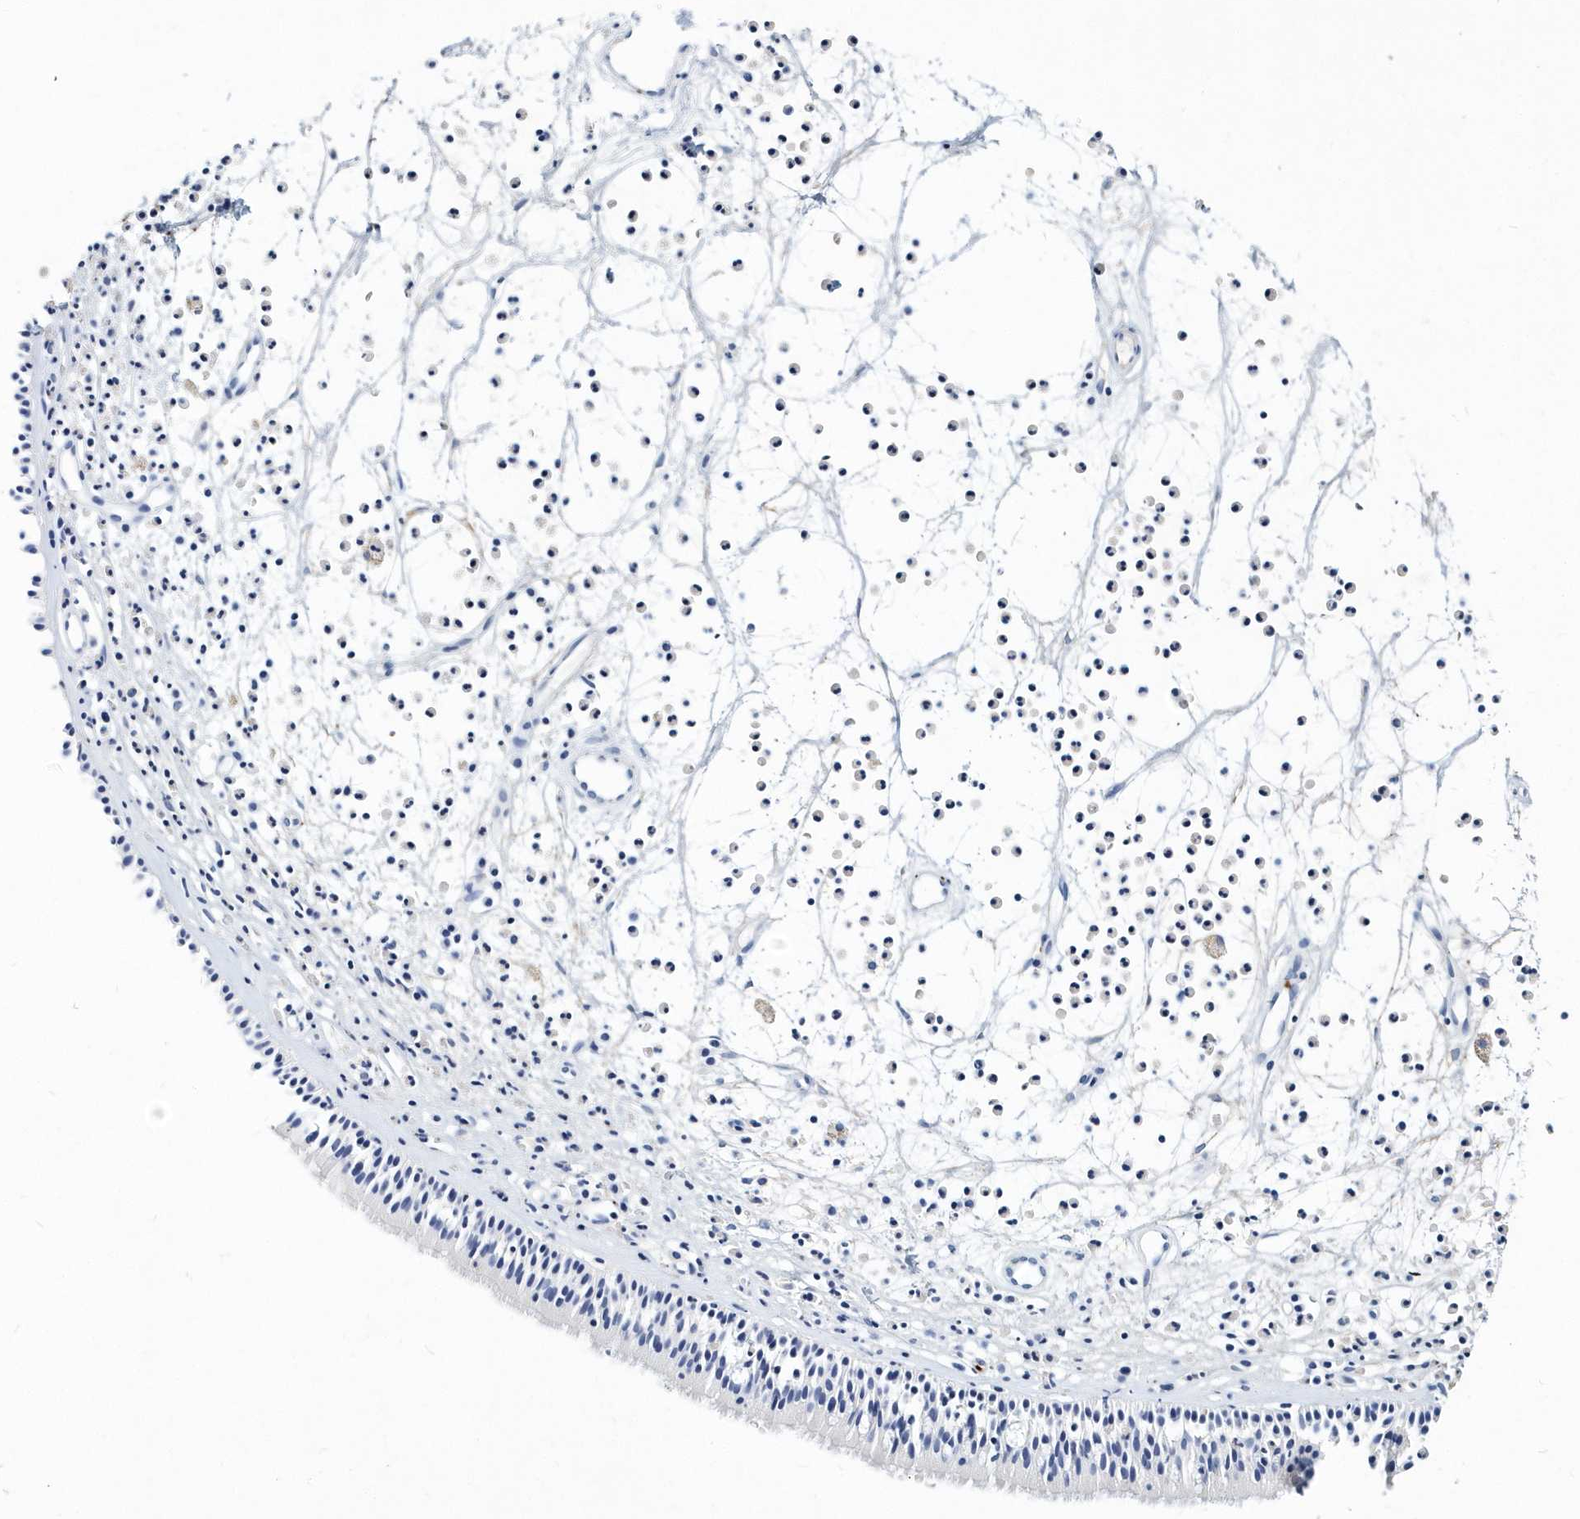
{"staining": {"intensity": "negative", "quantity": "none", "location": "none"}, "tissue": "nasopharynx", "cell_type": "Respiratory epithelial cells", "image_type": "normal", "snomed": [{"axis": "morphology", "description": "Normal tissue, NOS"}, {"axis": "morphology", "description": "Inflammation, NOS"}, {"axis": "morphology", "description": "Malignant melanoma, Metastatic site"}, {"axis": "topography", "description": "Nasopharynx"}], "caption": "Immunohistochemistry photomicrograph of unremarkable nasopharynx: human nasopharynx stained with DAB displays no significant protein positivity in respiratory epithelial cells.", "gene": "ITGA2B", "patient": {"sex": "male", "age": 70}}